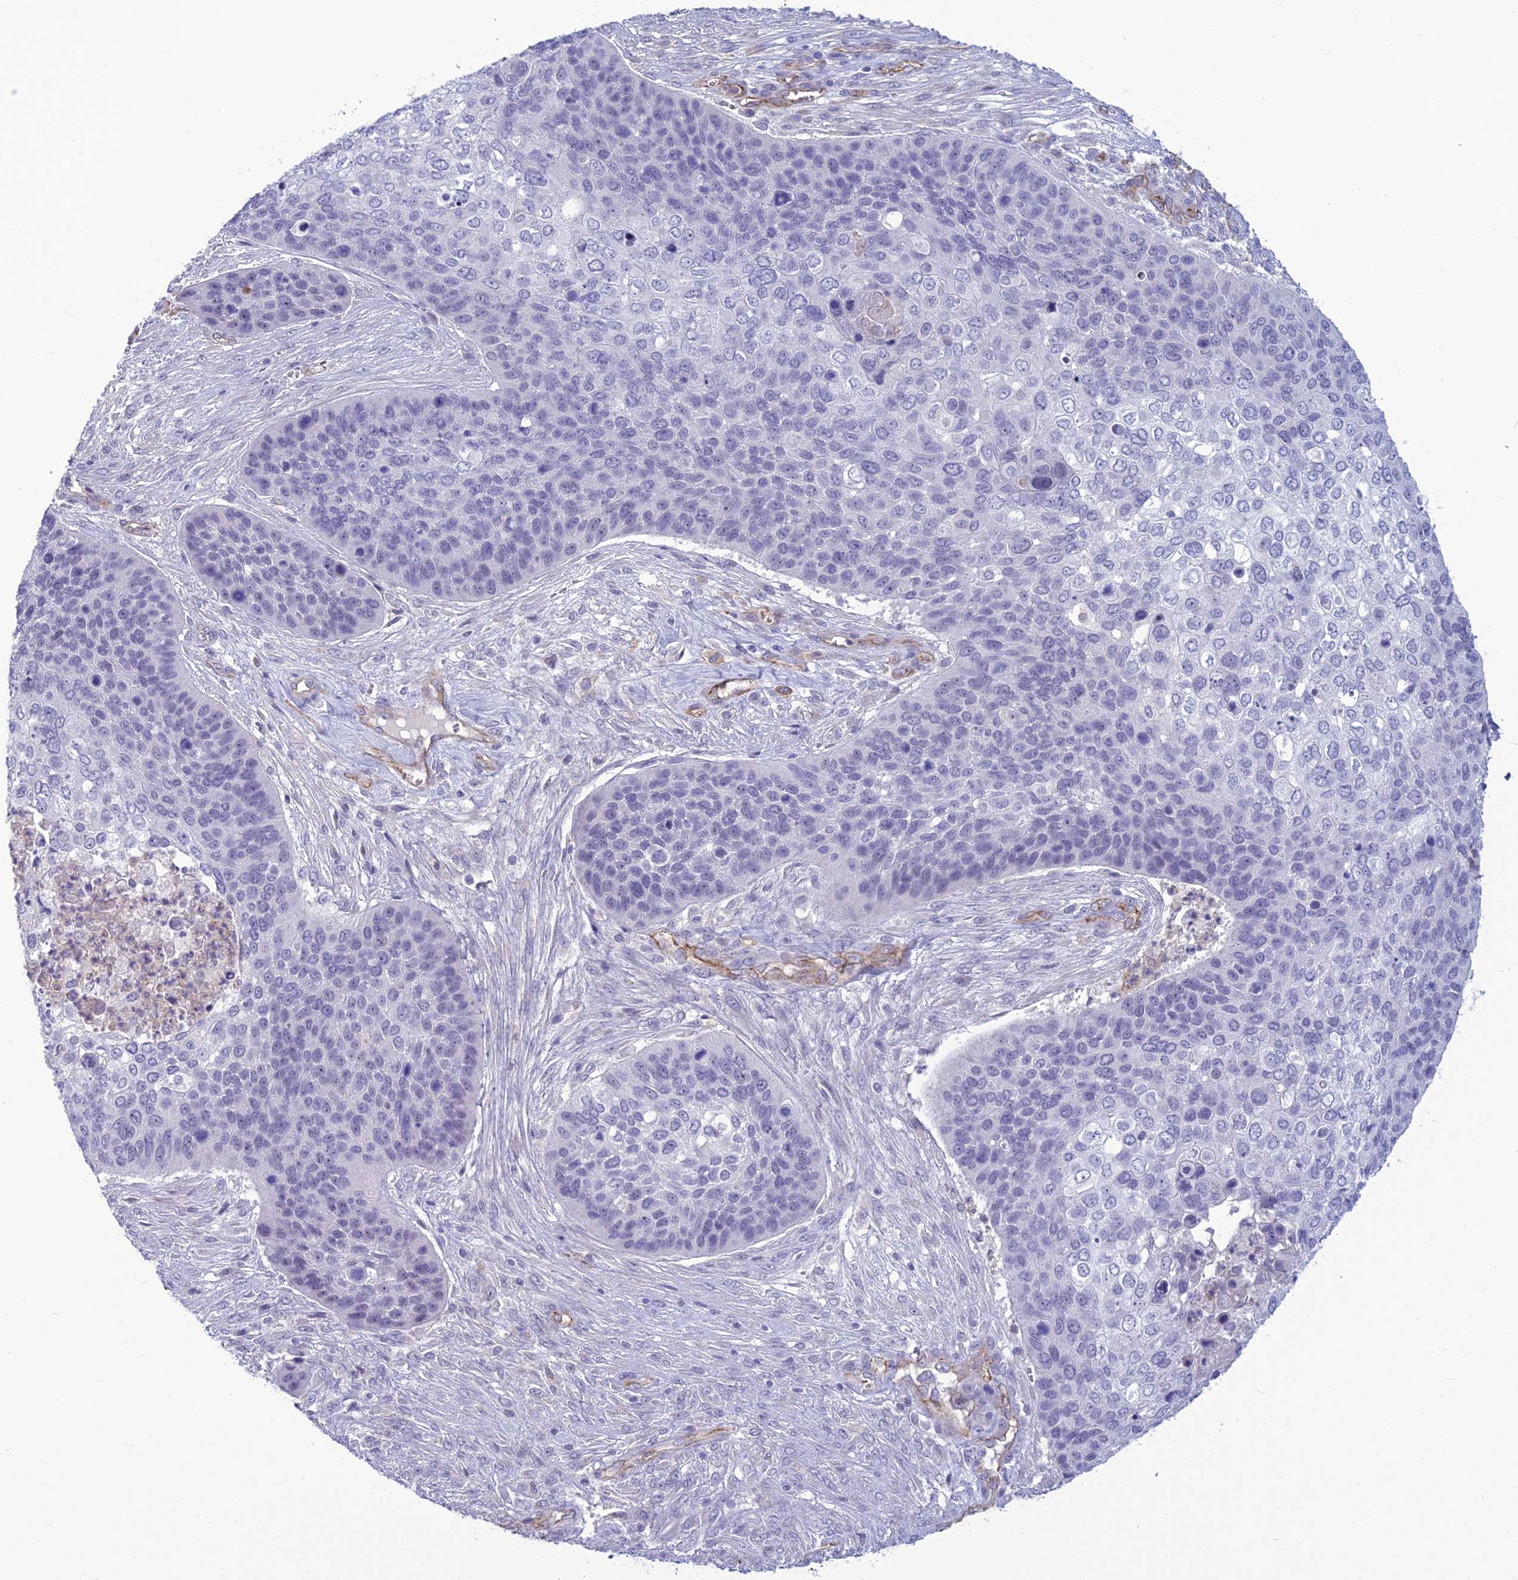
{"staining": {"intensity": "negative", "quantity": "none", "location": "none"}, "tissue": "skin cancer", "cell_type": "Tumor cells", "image_type": "cancer", "snomed": [{"axis": "morphology", "description": "Basal cell carcinoma"}, {"axis": "topography", "description": "Skin"}], "caption": "The IHC image has no significant expression in tumor cells of skin cancer (basal cell carcinoma) tissue.", "gene": "BBS7", "patient": {"sex": "female", "age": 74}}